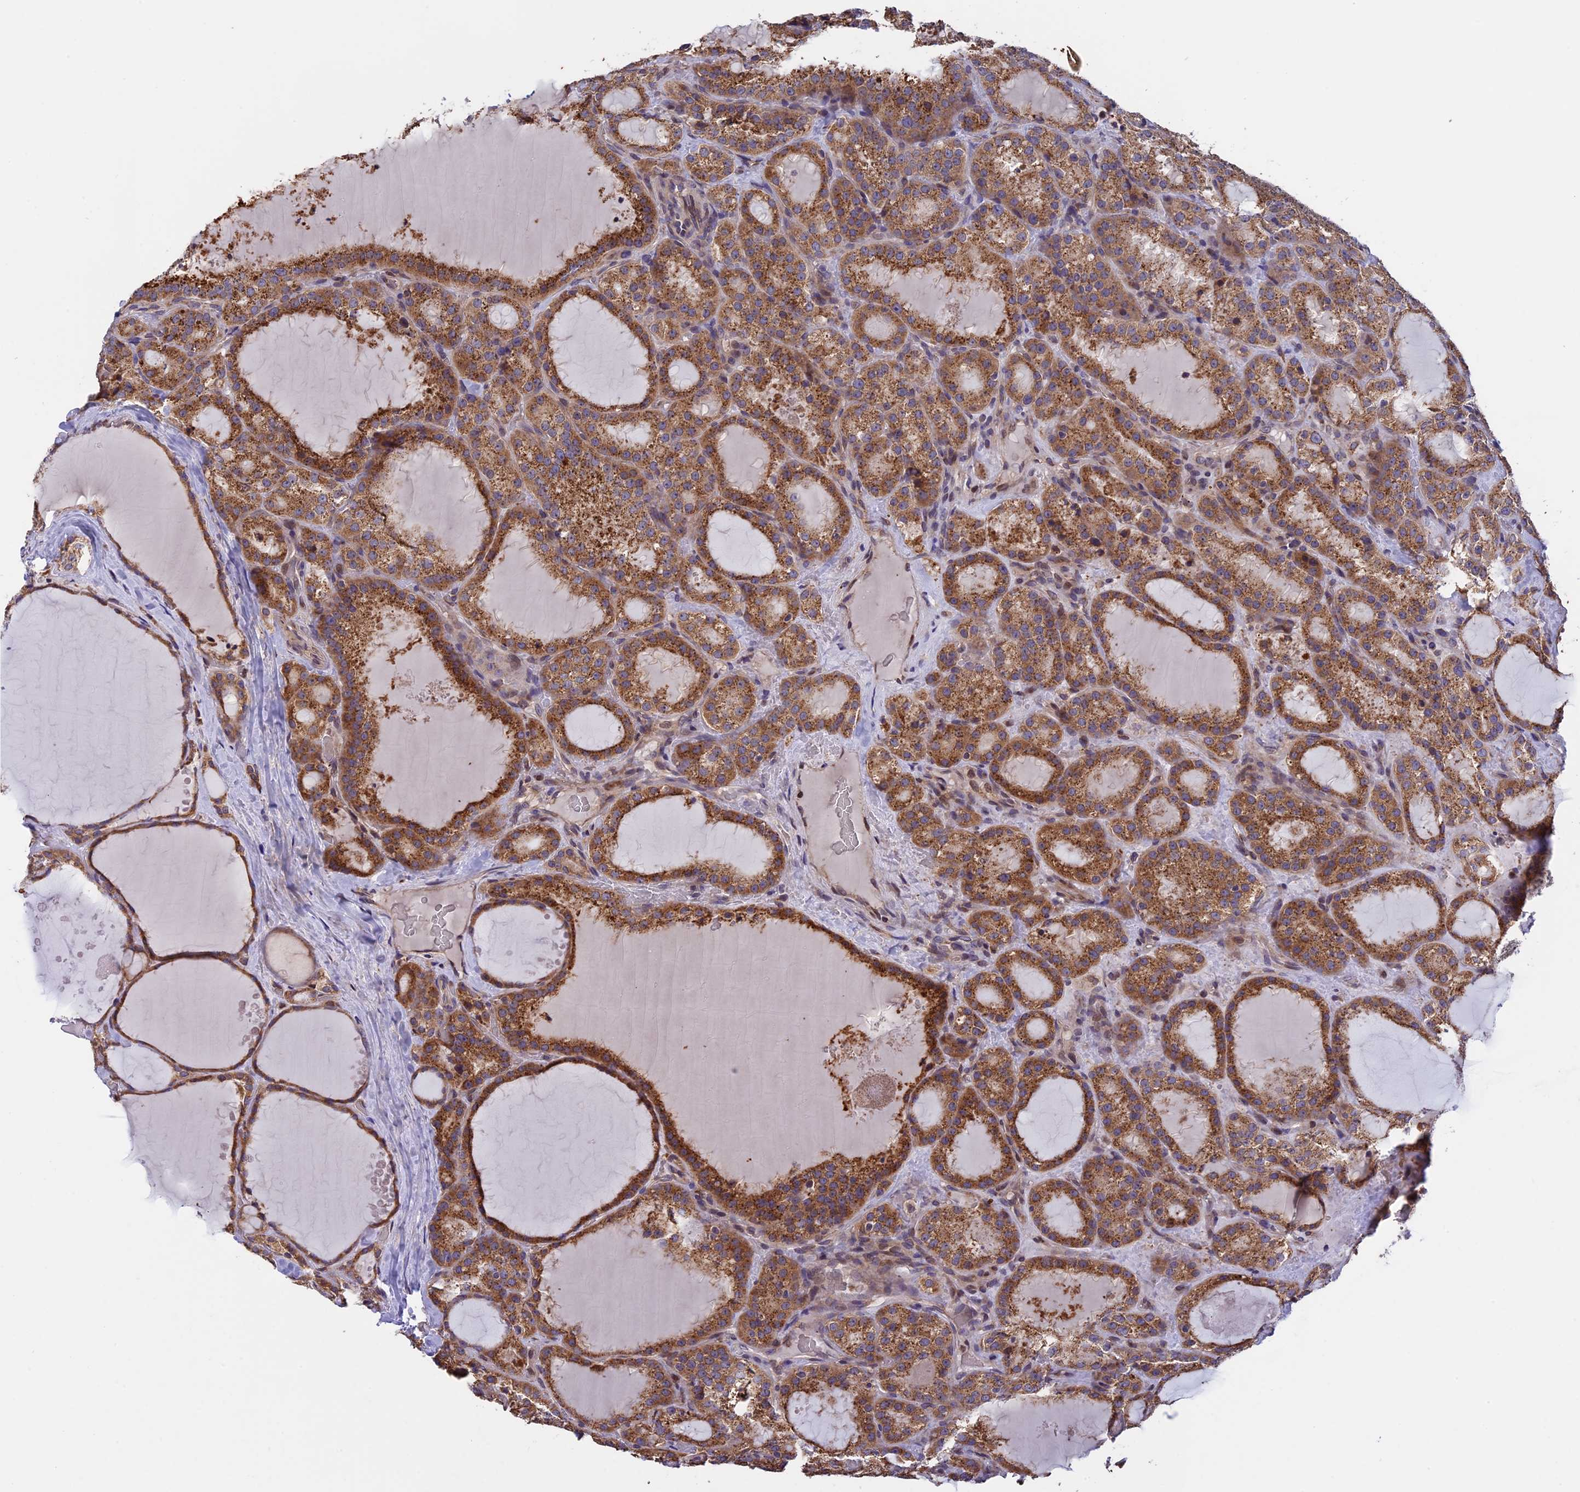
{"staining": {"intensity": "moderate", "quantity": ">75%", "location": "cytoplasmic/membranous"}, "tissue": "thyroid cancer", "cell_type": "Tumor cells", "image_type": "cancer", "snomed": [{"axis": "morphology", "description": "Papillary adenocarcinoma, NOS"}, {"axis": "topography", "description": "Thyroid gland"}], "caption": "The micrograph displays a brown stain indicating the presence of a protein in the cytoplasmic/membranous of tumor cells in thyroid papillary adenocarcinoma. (DAB IHC, brown staining for protein, blue staining for nuclei).", "gene": "DMRTA2", "patient": {"sex": "male", "age": 77}}